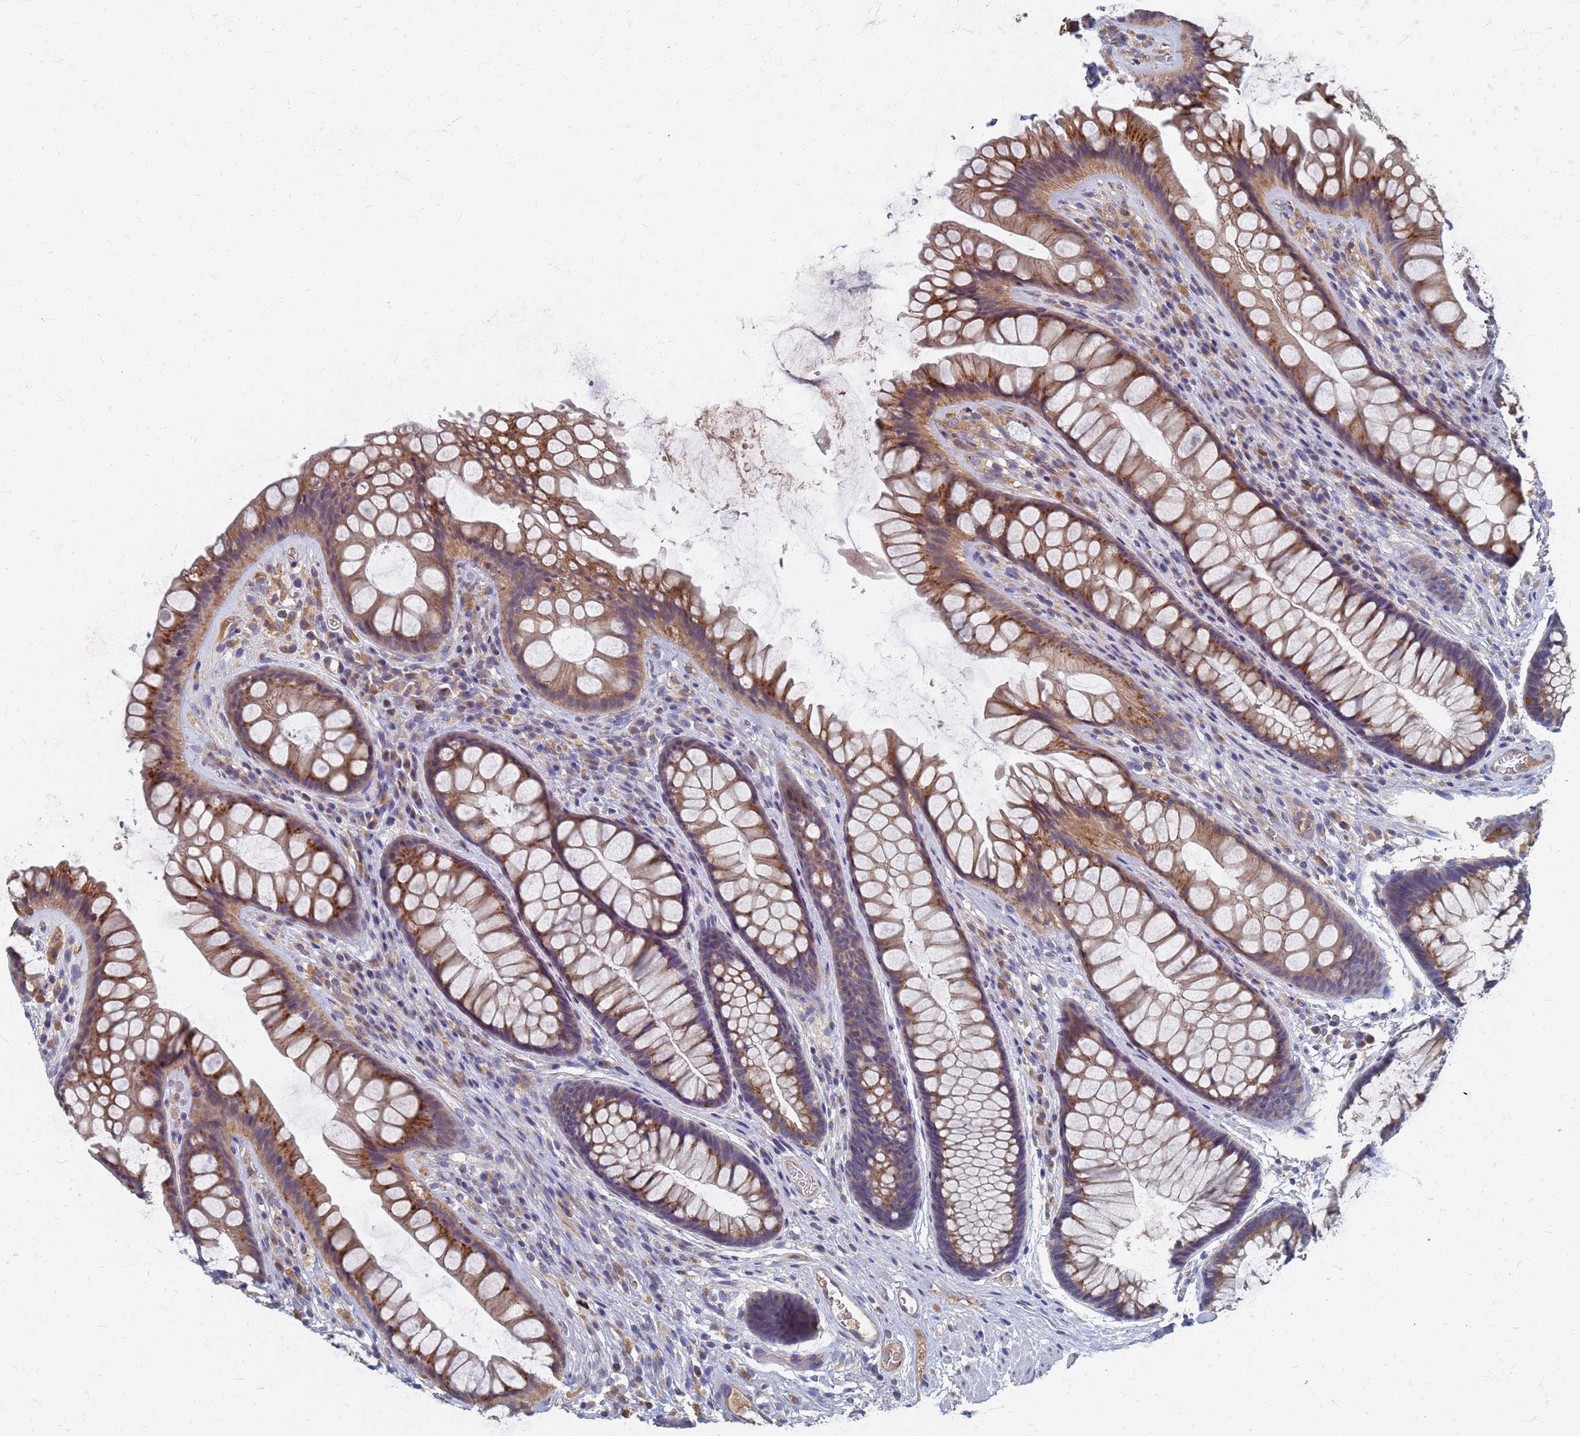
{"staining": {"intensity": "moderate", "quantity": ">75%", "location": "cytoplasmic/membranous"}, "tissue": "rectum", "cell_type": "Glandular cells", "image_type": "normal", "snomed": [{"axis": "morphology", "description": "Normal tissue, NOS"}, {"axis": "topography", "description": "Rectum"}], "caption": "This image reveals immunohistochemistry staining of unremarkable rectum, with medium moderate cytoplasmic/membranous expression in about >75% of glandular cells.", "gene": "KRCC1", "patient": {"sex": "male", "age": 74}}